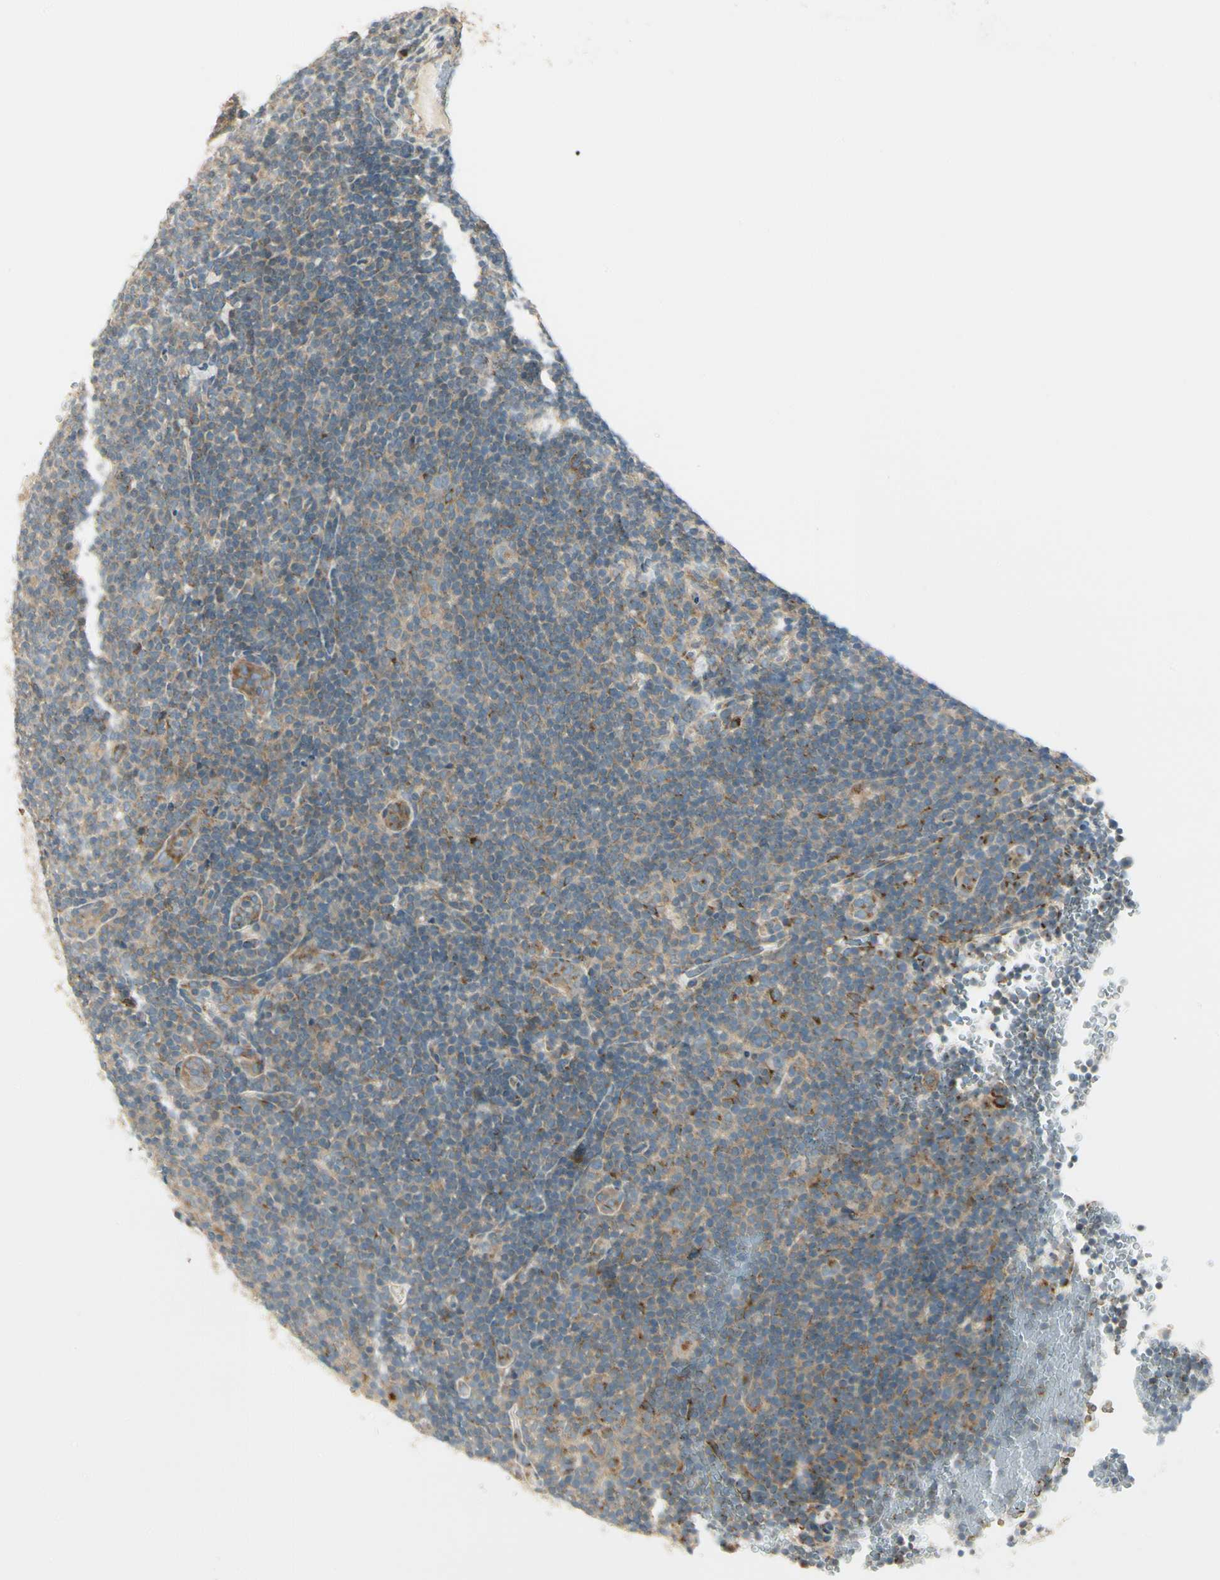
{"staining": {"intensity": "weak", "quantity": ">75%", "location": "cytoplasmic/membranous"}, "tissue": "lymphoma", "cell_type": "Tumor cells", "image_type": "cancer", "snomed": [{"axis": "morphology", "description": "Hodgkin's disease, NOS"}, {"axis": "topography", "description": "Lymph node"}], "caption": "Hodgkin's disease stained with a brown dye displays weak cytoplasmic/membranous positive positivity in about >75% of tumor cells.", "gene": "MANSC1", "patient": {"sex": "female", "age": 57}}